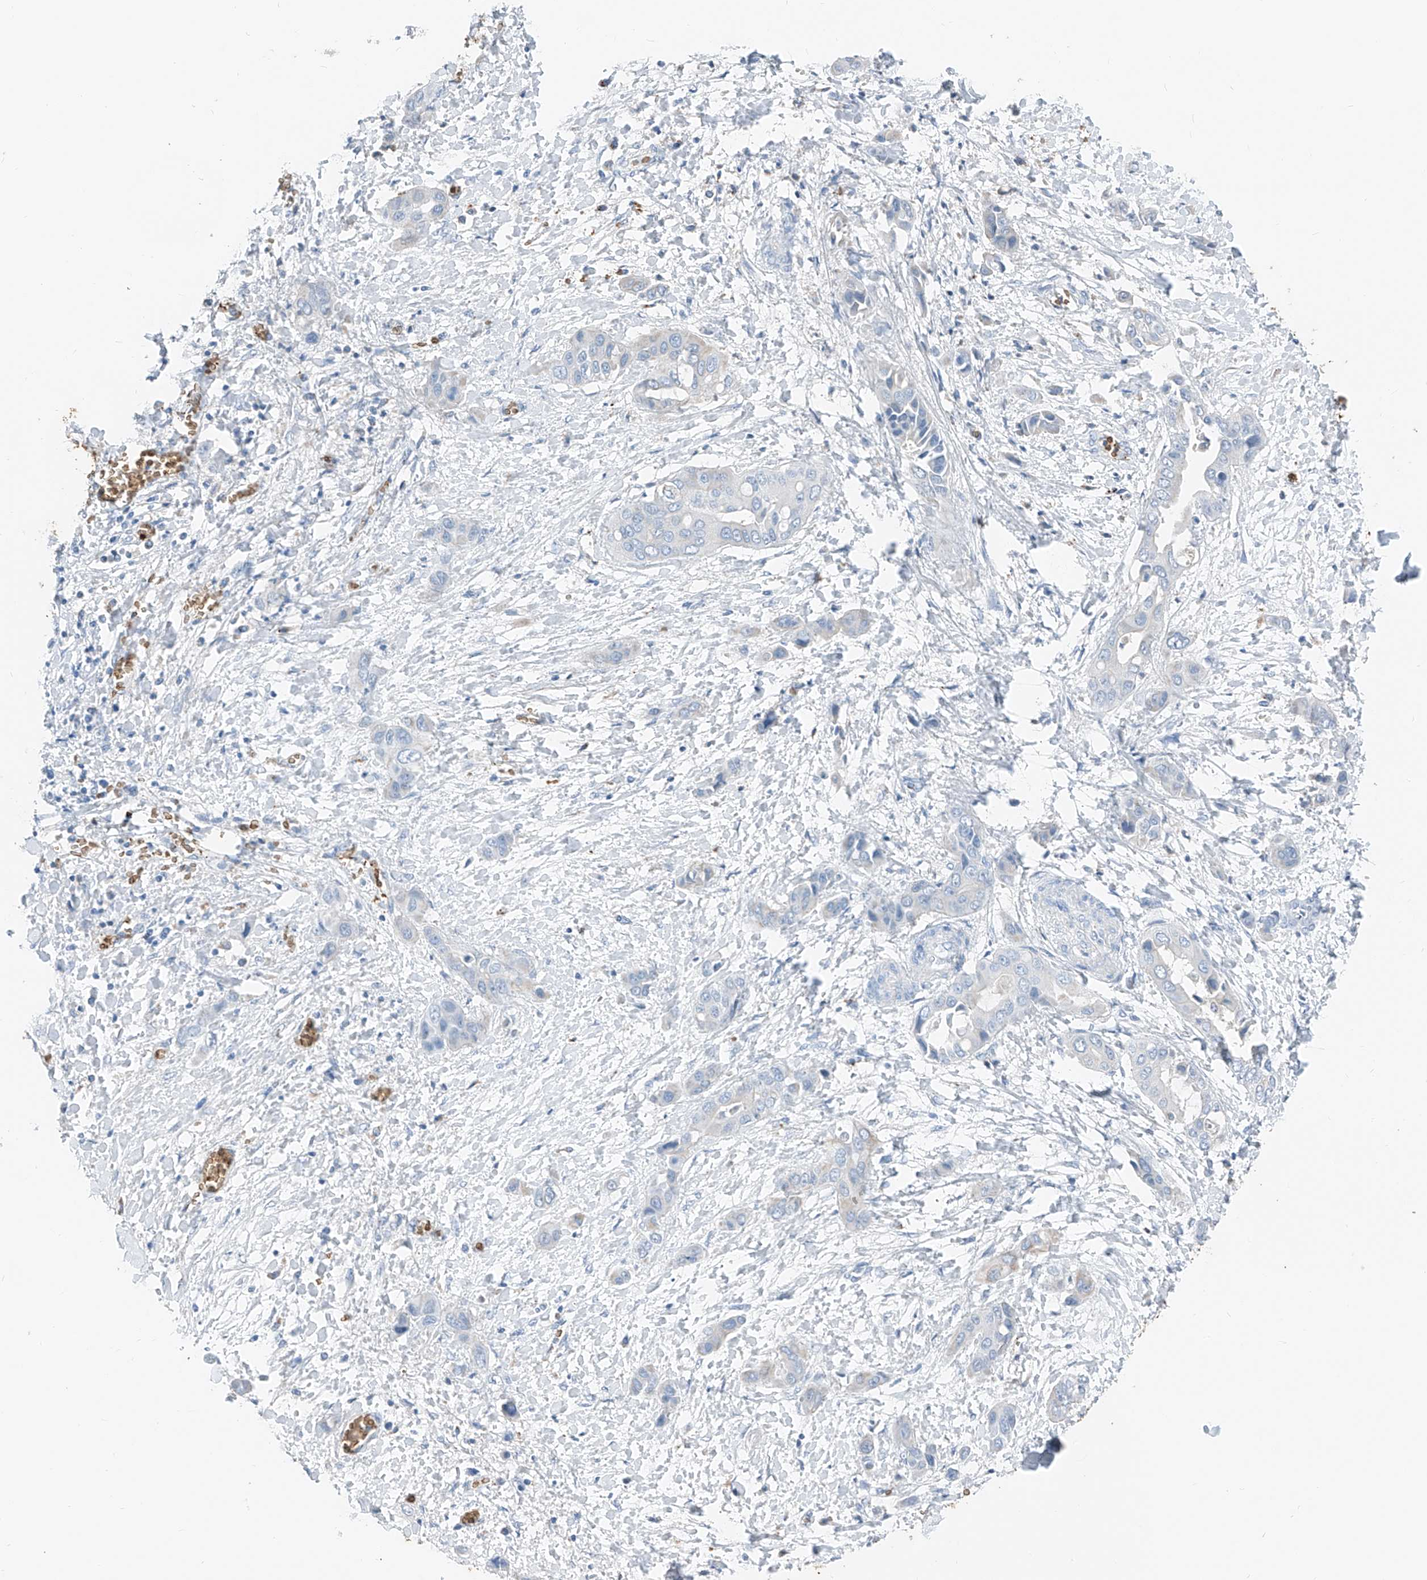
{"staining": {"intensity": "negative", "quantity": "none", "location": "none"}, "tissue": "liver cancer", "cell_type": "Tumor cells", "image_type": "cancer", "snomed": [{"axis": "morphology", "description": "Cholangiocarcinoma"}, {"axis": "topography", "description": "Liver"}], "caption": "Micrograph shows no protein staining in tumor cells of liver cancer (cholangiocarcinoma) tissue. (Brightfield microscopy of DAB (3,3'-diaminobenzidine) immunohistochemistry (IHC) at high magnification).", "gene": "PRSS23", "patient": {"sex": "female", "age": 52}}